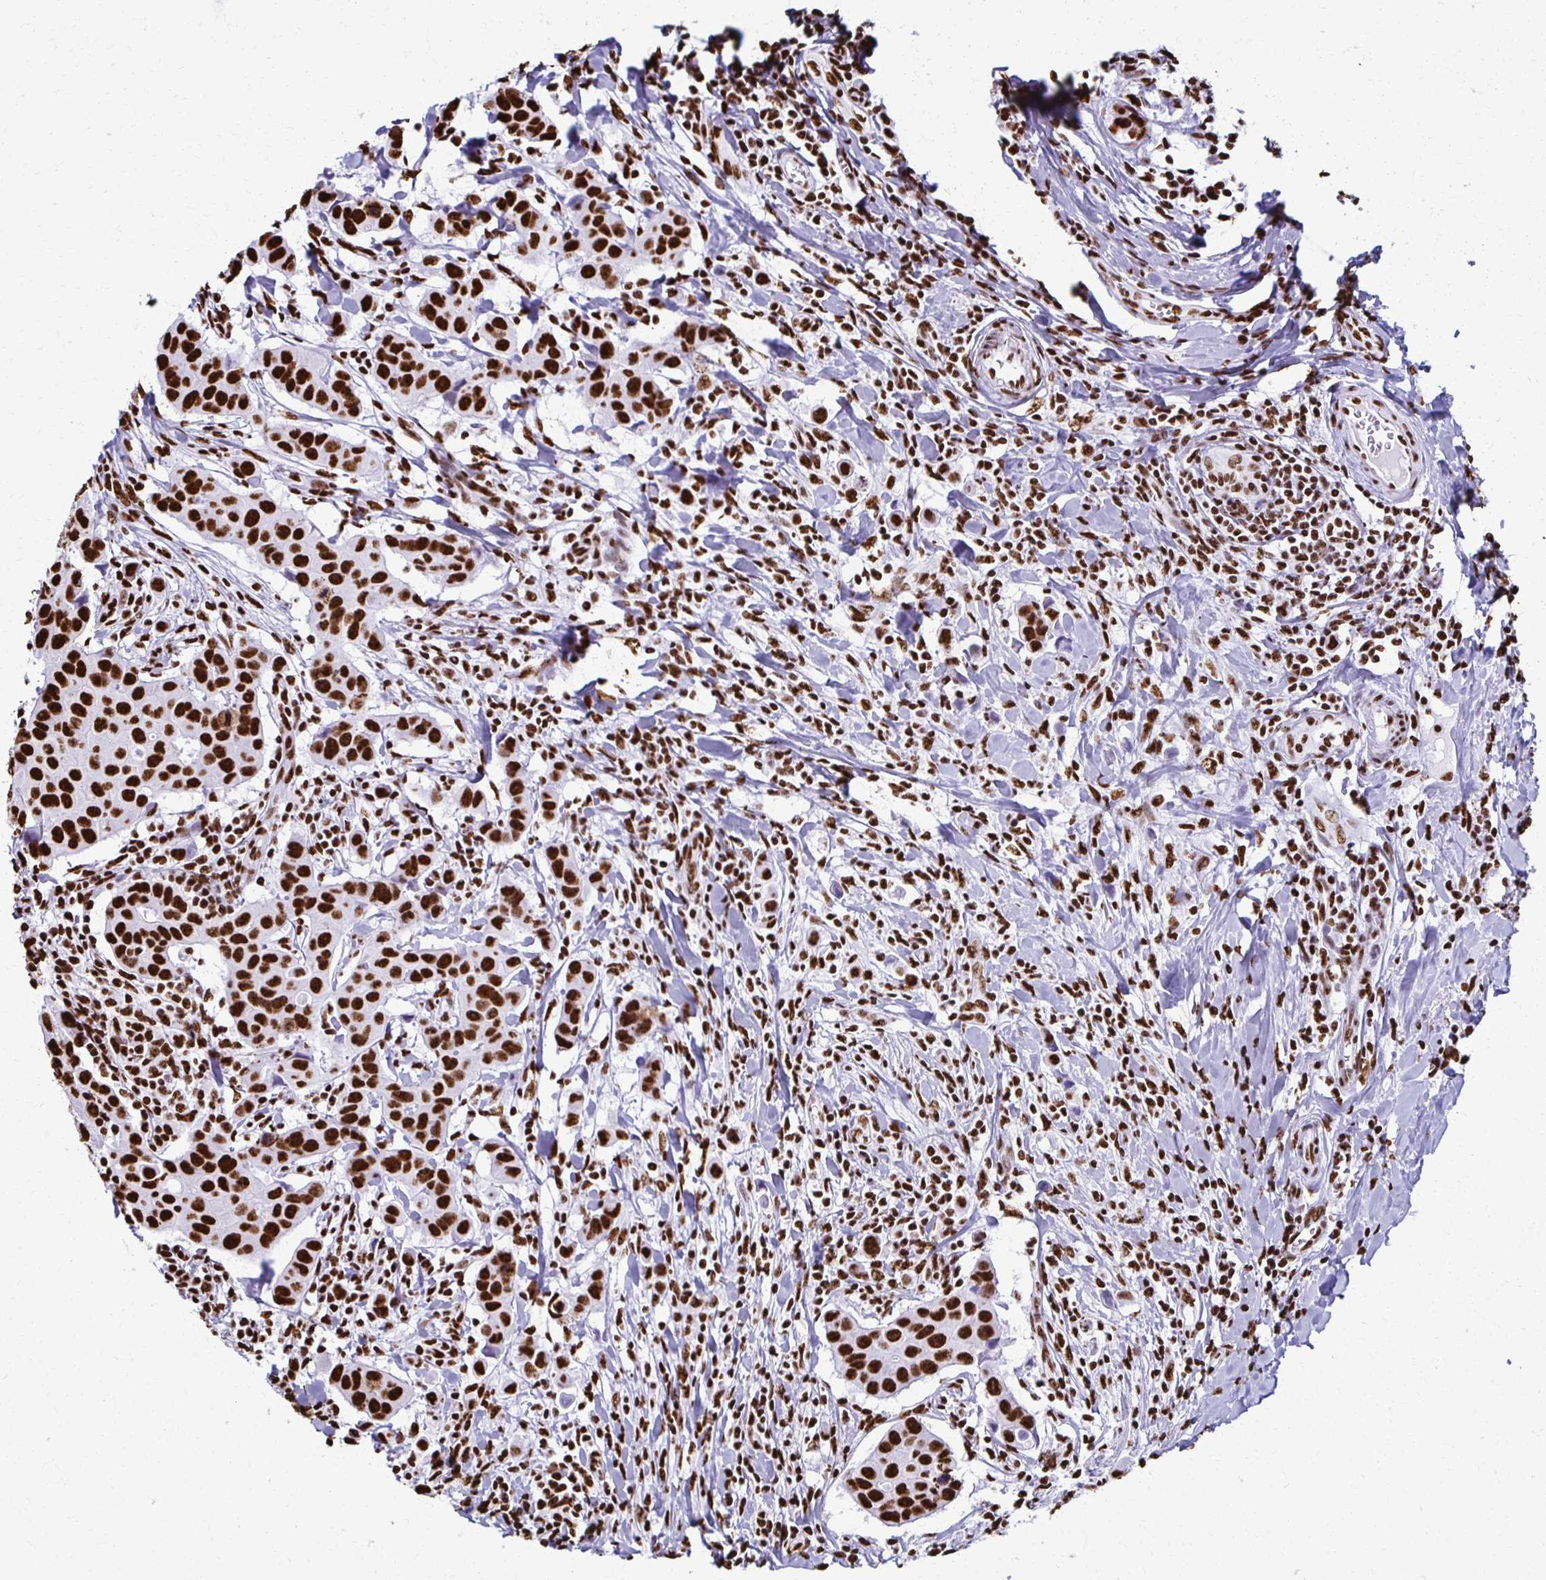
{"staining": {"intensity": "strong", "quantity": ">75%", "location": "nuclear"}, "tissue": "breast cancer", "cell_type": "Tumor cells", "image_type": "cancer", "snomed": [{"axis": "morphology", "description": "Duct carcinoma"}, {"axis": "topography", "description": "Breast"}], "caption": "A brown stain labels strong nuclear staining of a protein in breast cancer (invasive ductal carcinoma) tumor cells. (IHC, brightfield microscopy, high magnification).", "gene": "NONO", "patient": {"sex": "female", "age": 24}}